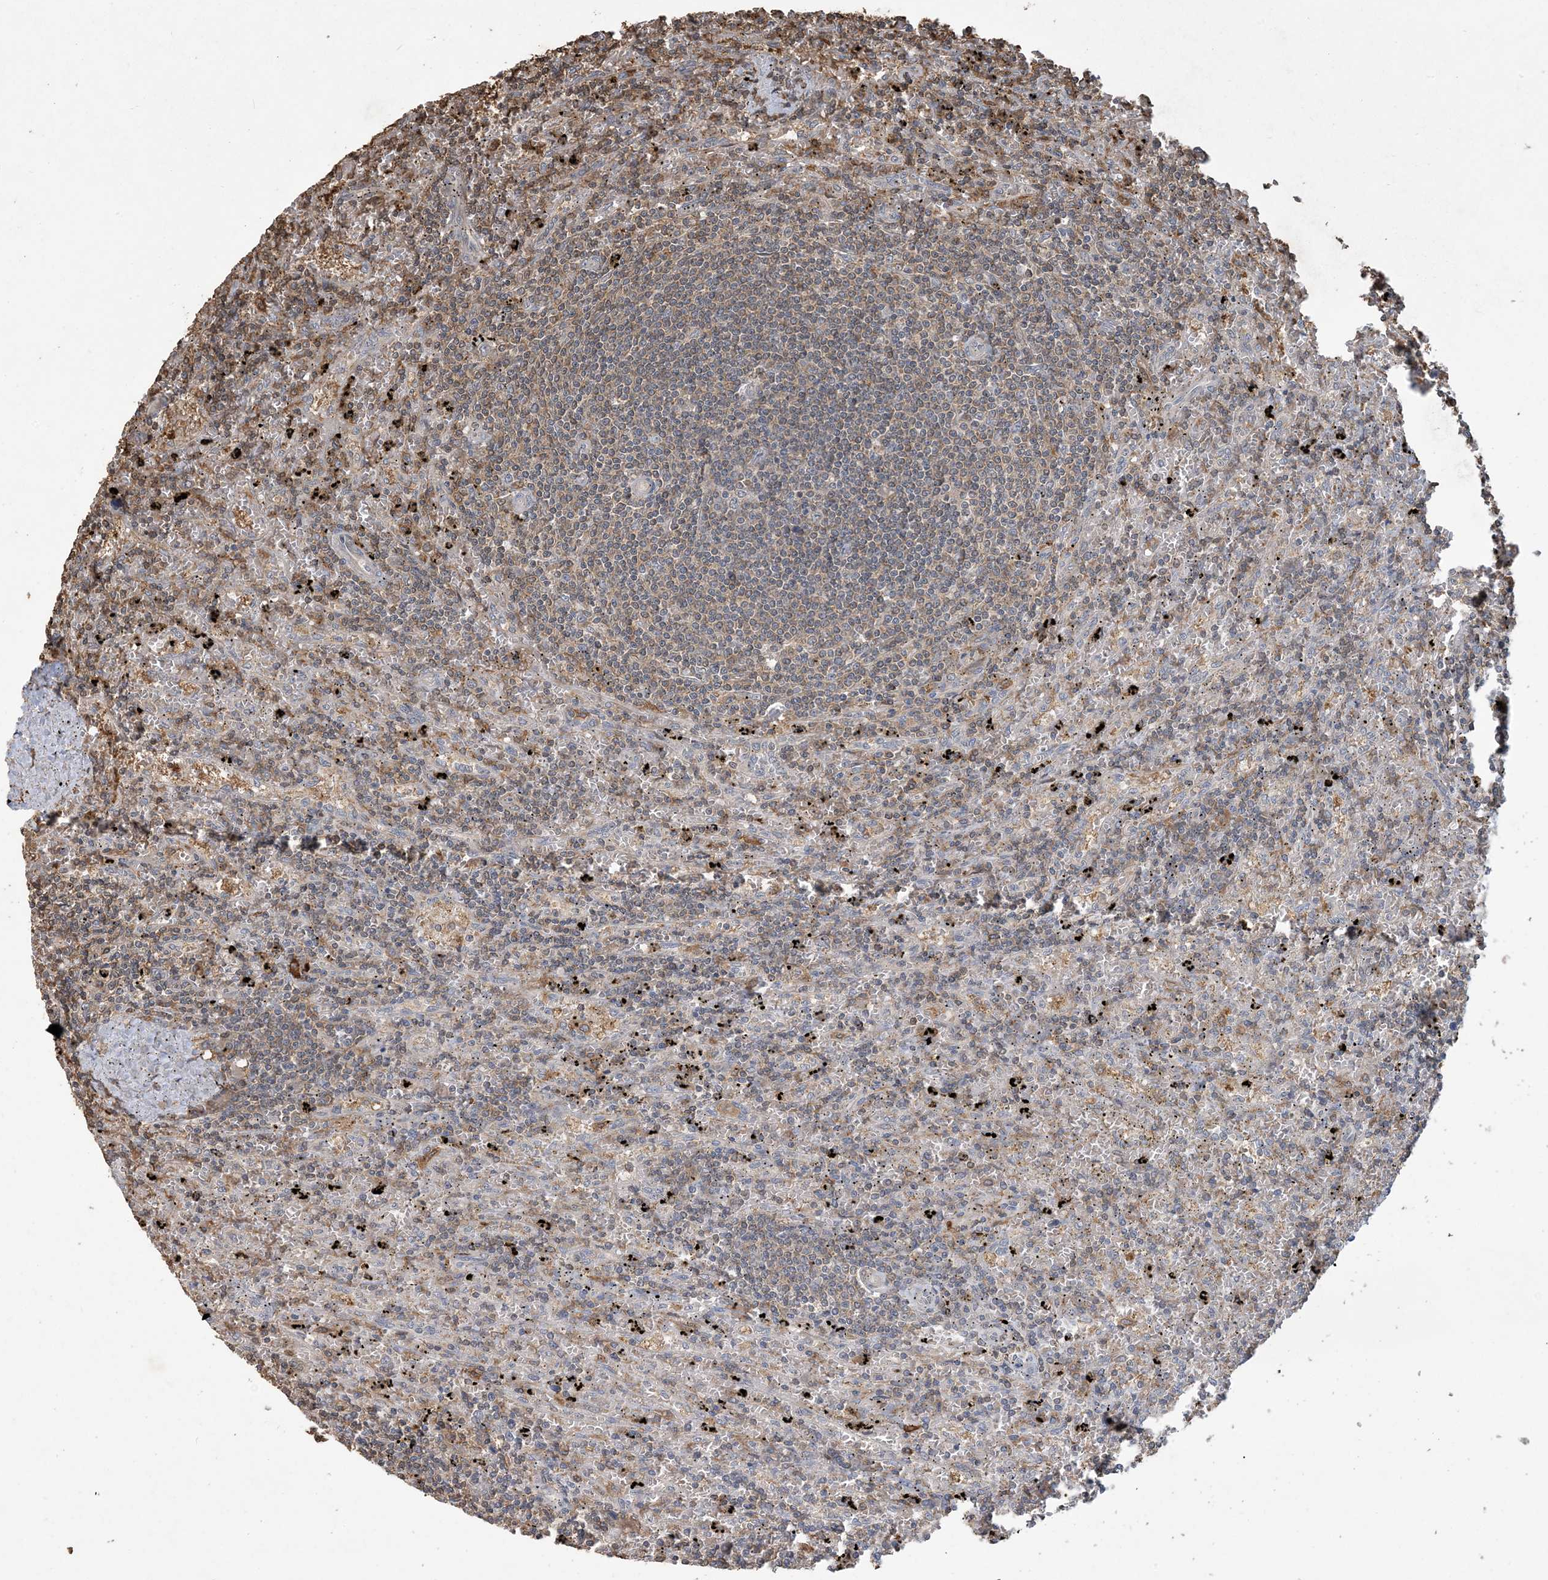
{"staining": {"intensity": "weak", "quantity": "<25%", "location": "cytoplasmic/membranous"}, "tissue": "lymphoma", "cell_type": "Tumor cells", "image_type": "cancer", "snomed": [{"axis": "morphology", "description": "Malignant lymphoma, non-Hodgkin's type, Low grade"}, {"axis": "topography", "description": "Spleen"}], "caption": "Tumor cells are negative for brown protein staining in lymphoma. (DAB immunohistochemistry, high magnification).", "gene": "TMSB4X", "patient": {"sex": "male", "age": 76}}